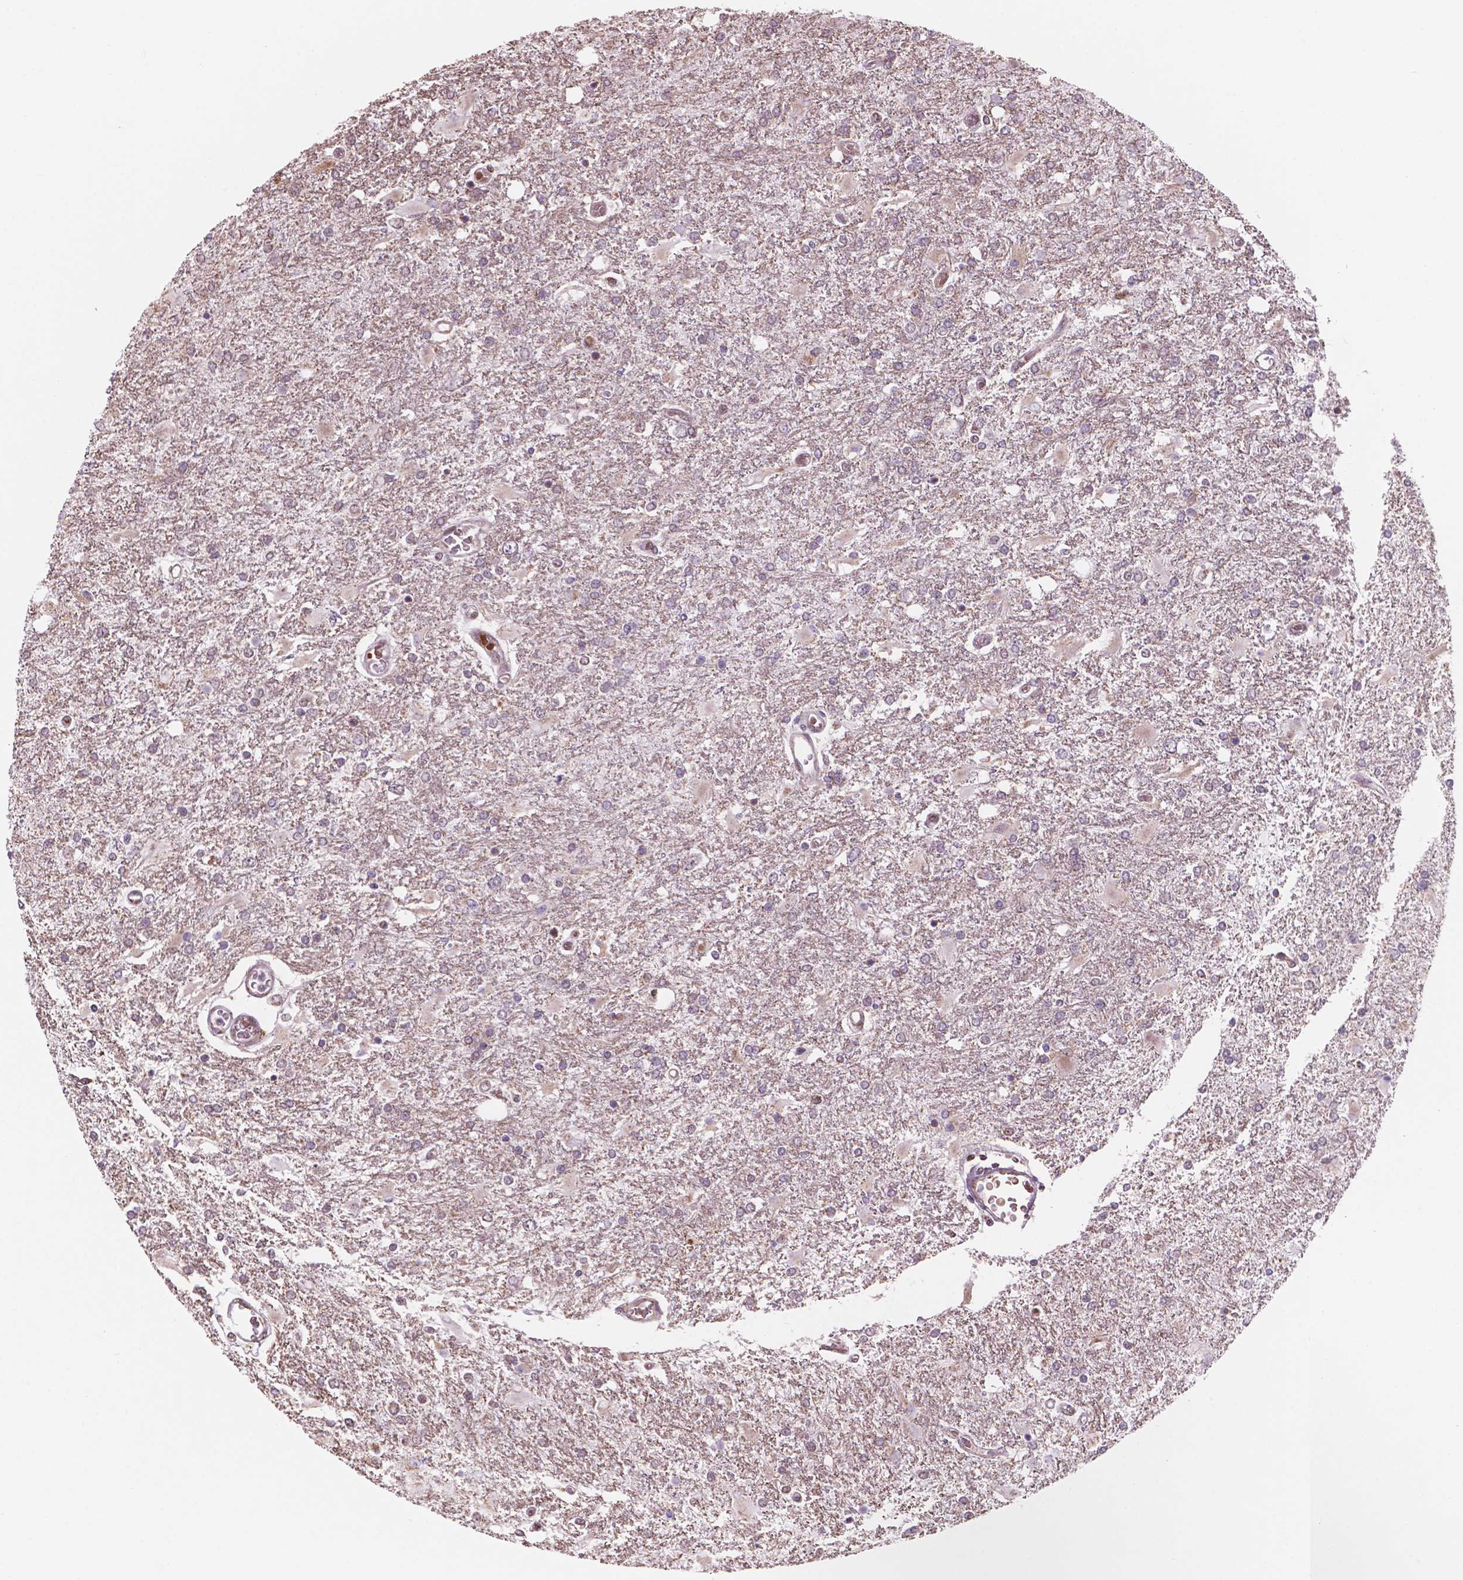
{"staining": {"intensity": "negative", "quantity": "none", "location": "none"}, "tissue": "glioma", "cell_type": "Tumor cells", "image_type": "cancer", "snomed": [{"axis": "morphology", "description": "Glioma, malignant, High grade"}, {"axis": "topography", "description": "Cerebral cortex"}], "caption": "Histopathology image shows no significant protein expression in tumor cells of malignant glioma (high-grade).", "gene": "NDUFA10", "patient": {"sex": "male", "age": 79}}